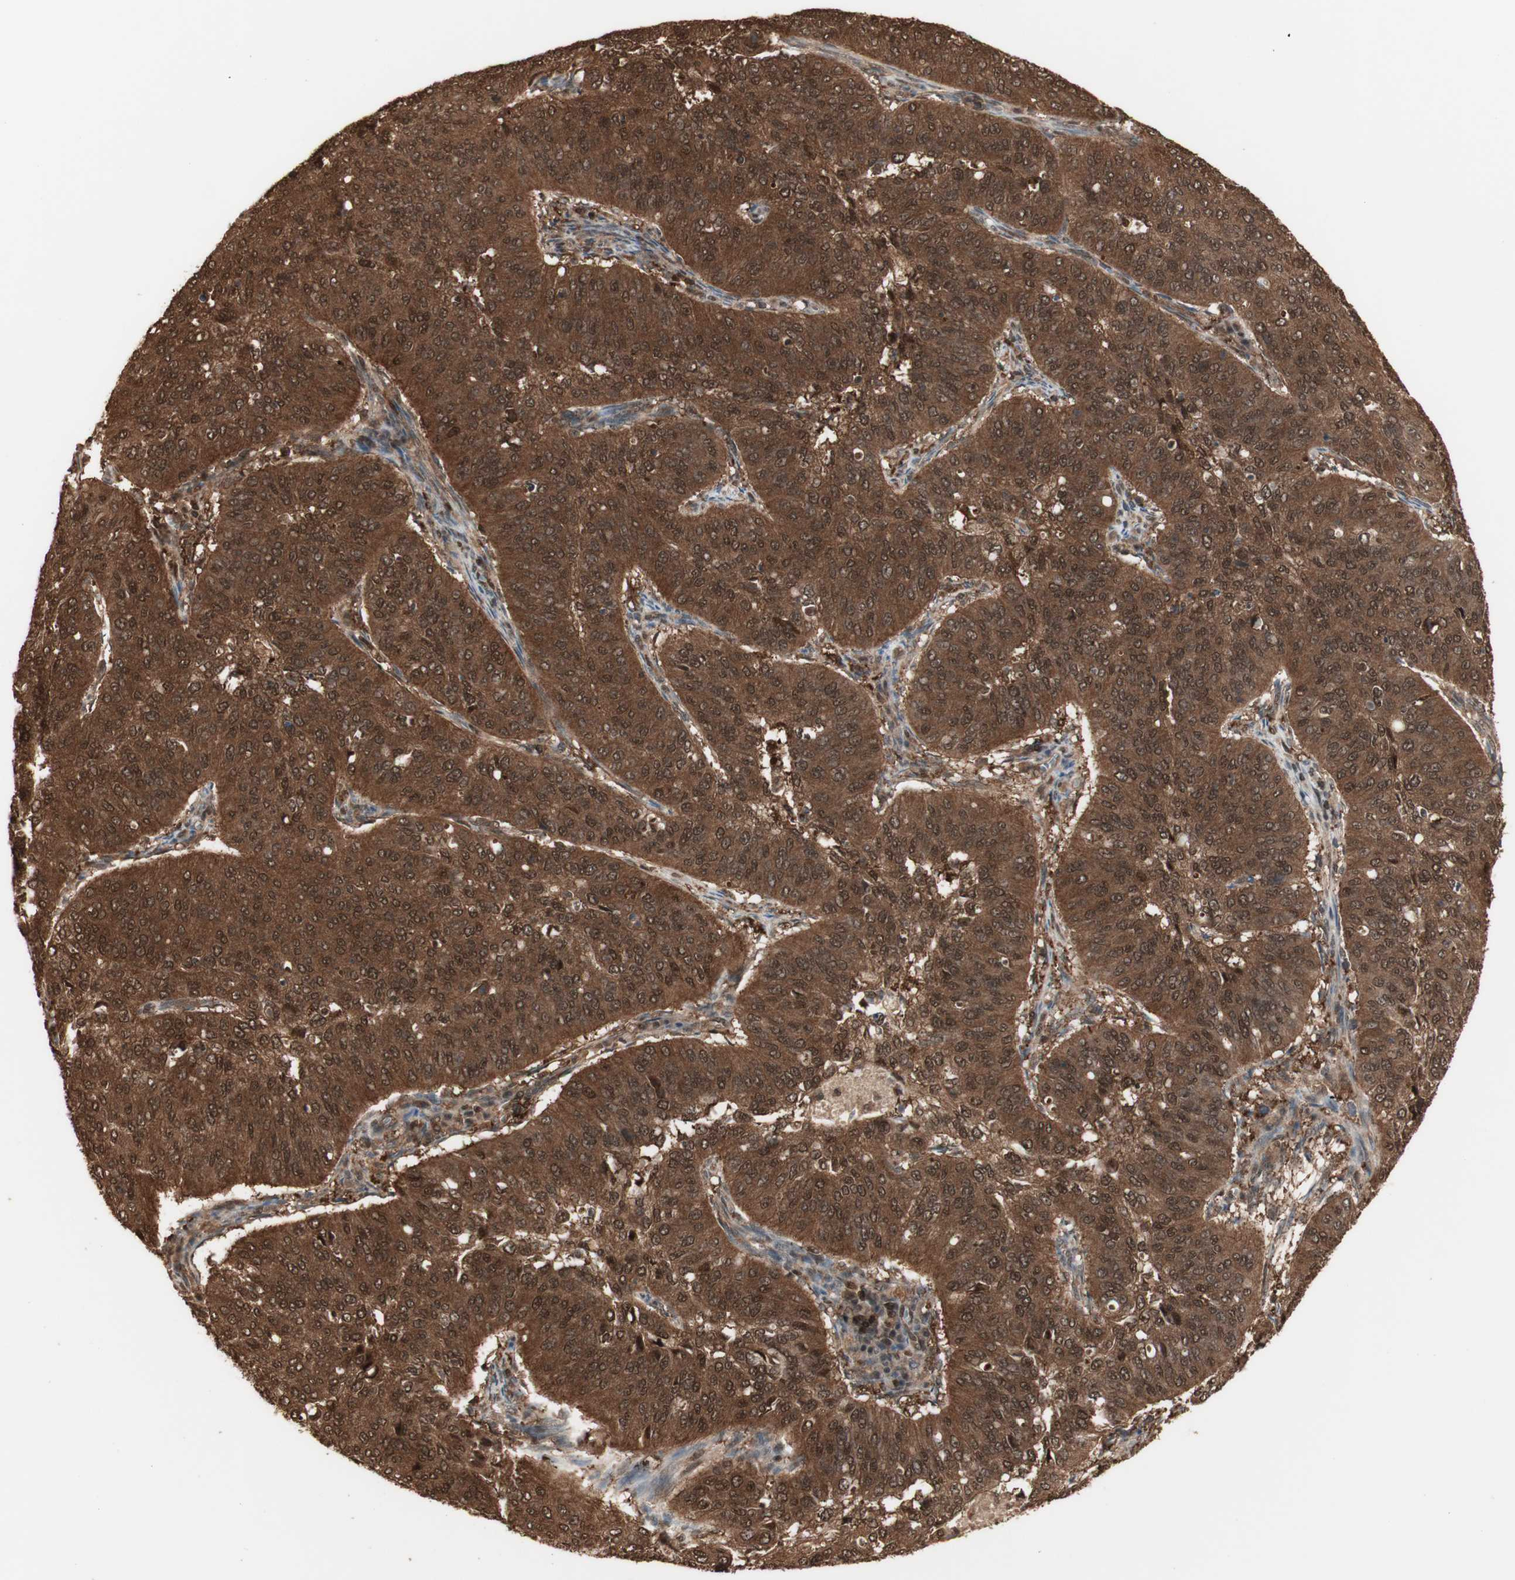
{"staining": {"intensity": "strong", "quantity": ">75%", "location": "cytoplasmic/membranous,nuclear"}, "tissue": "cervical cancer", "cell_type": "Tumor cells", "image_type": "cancer", "snomed": [{"axis": "morphology", "description": "Normal tissue, NOS"}, {"axis": "morphology", "description": "Squamous cell carcinoma, NOS"}, {"axis": "topography", "description": "Cervix"}], "caption": "Cervical cancer (squamous cell carcinoma) stained with a brown dye exhibits strong cytoplasmic/membranous and nuclear positive positivity in about >75% of tumor cells.", "gene": "YWHAB", "patient": {"sex": "female", "age": 39}}